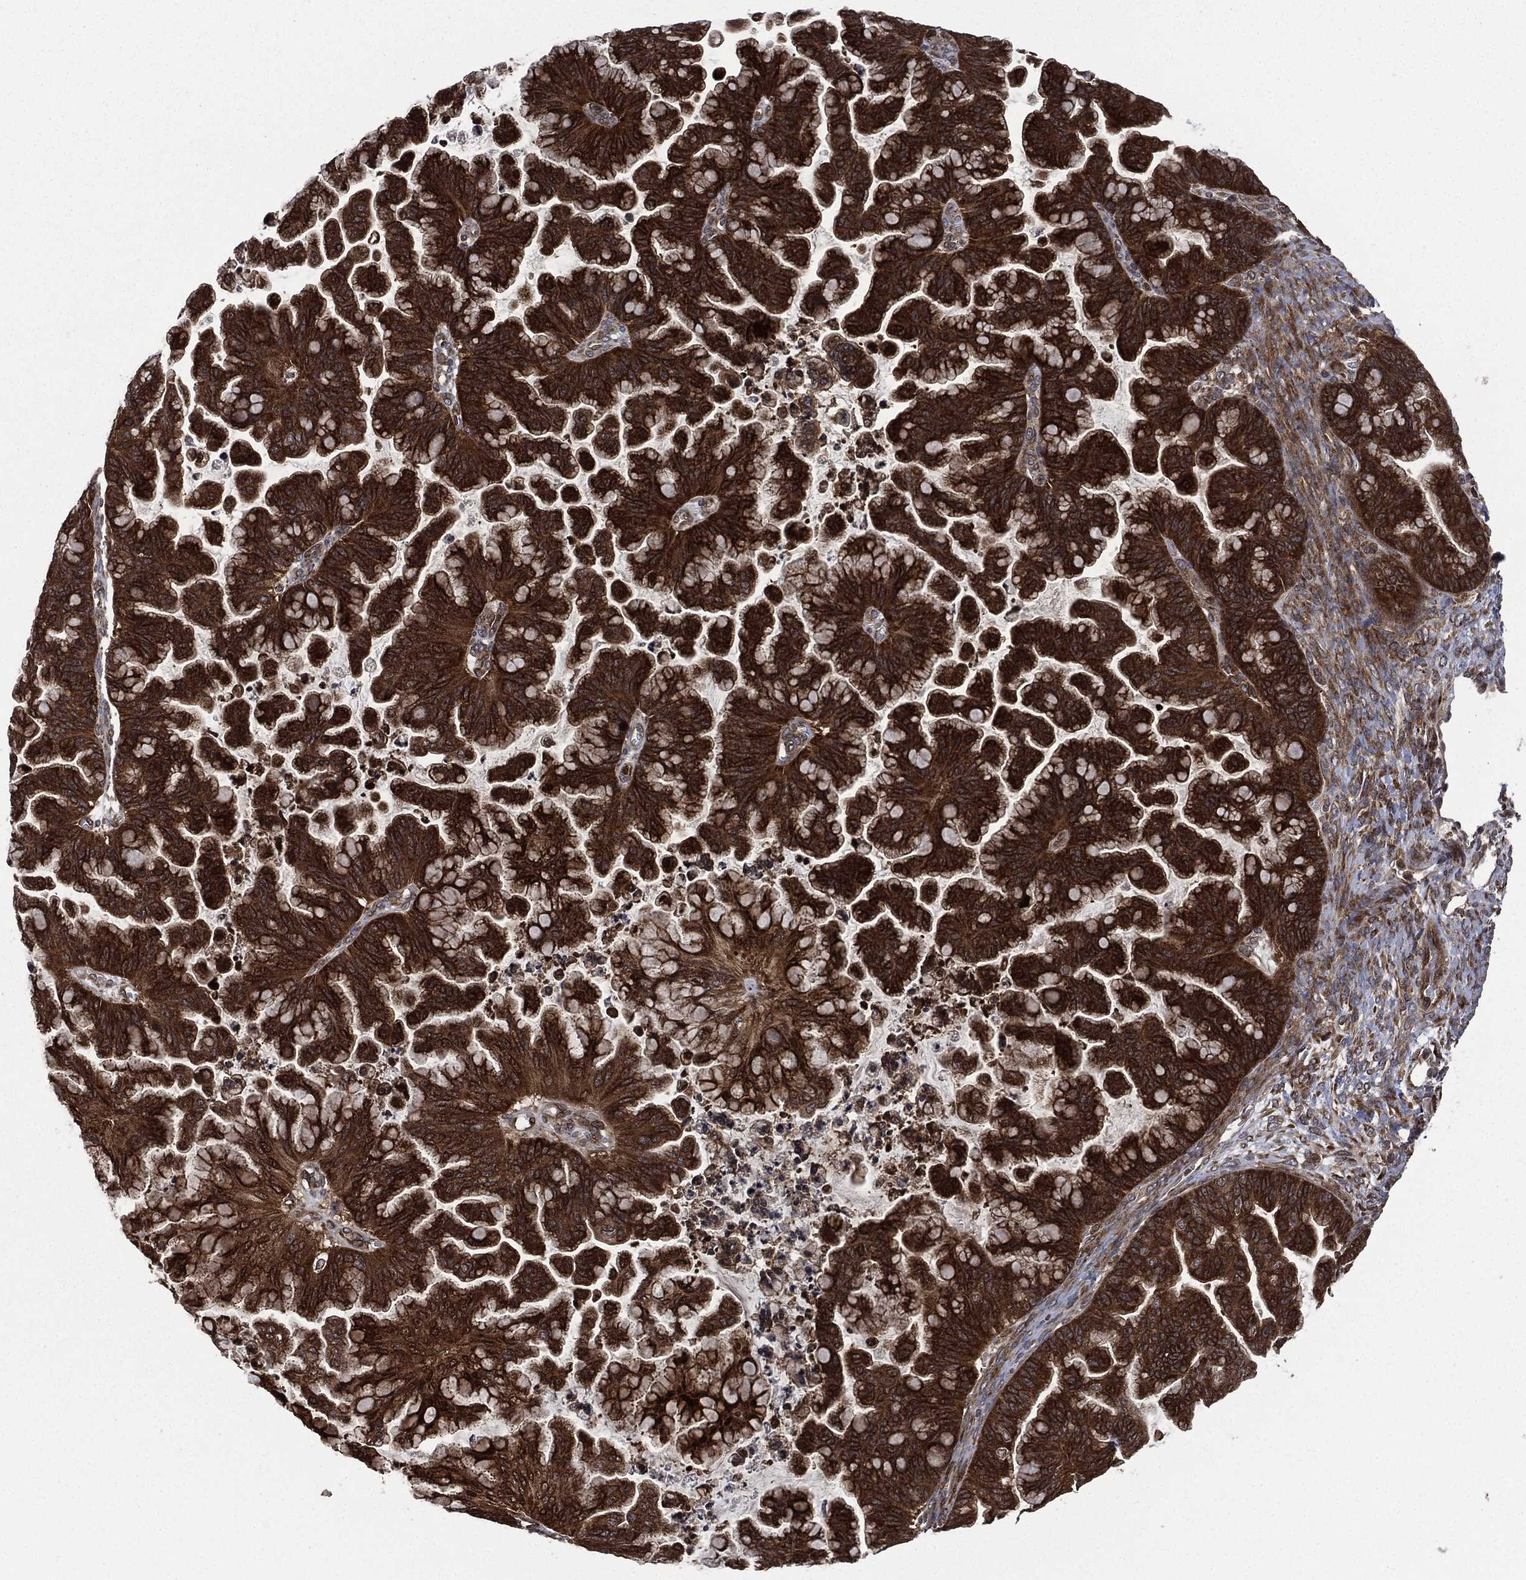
{"staining": {"intensity": "strong", "quantity": ">75%", "location": "cytoplasmic/membranous"}, "tissue": "ovarian cancer", "cell_type": "Tumor cells", "image_type": "cancer", "snomed": [{"axis": "morphology", "description": "Cystadenocarcinoma, mucinous, NOS"}, {"axis": "topography", "description": "Ovary"}], "caption": "Immunohistochemical staining of ovarian cancer demonstrates high levels of strong cytoplasmic/membranous expression in approximately >75% of tumor cells.", "gene": "HRAS", "patient": {"sex": "female", "age": 67}}